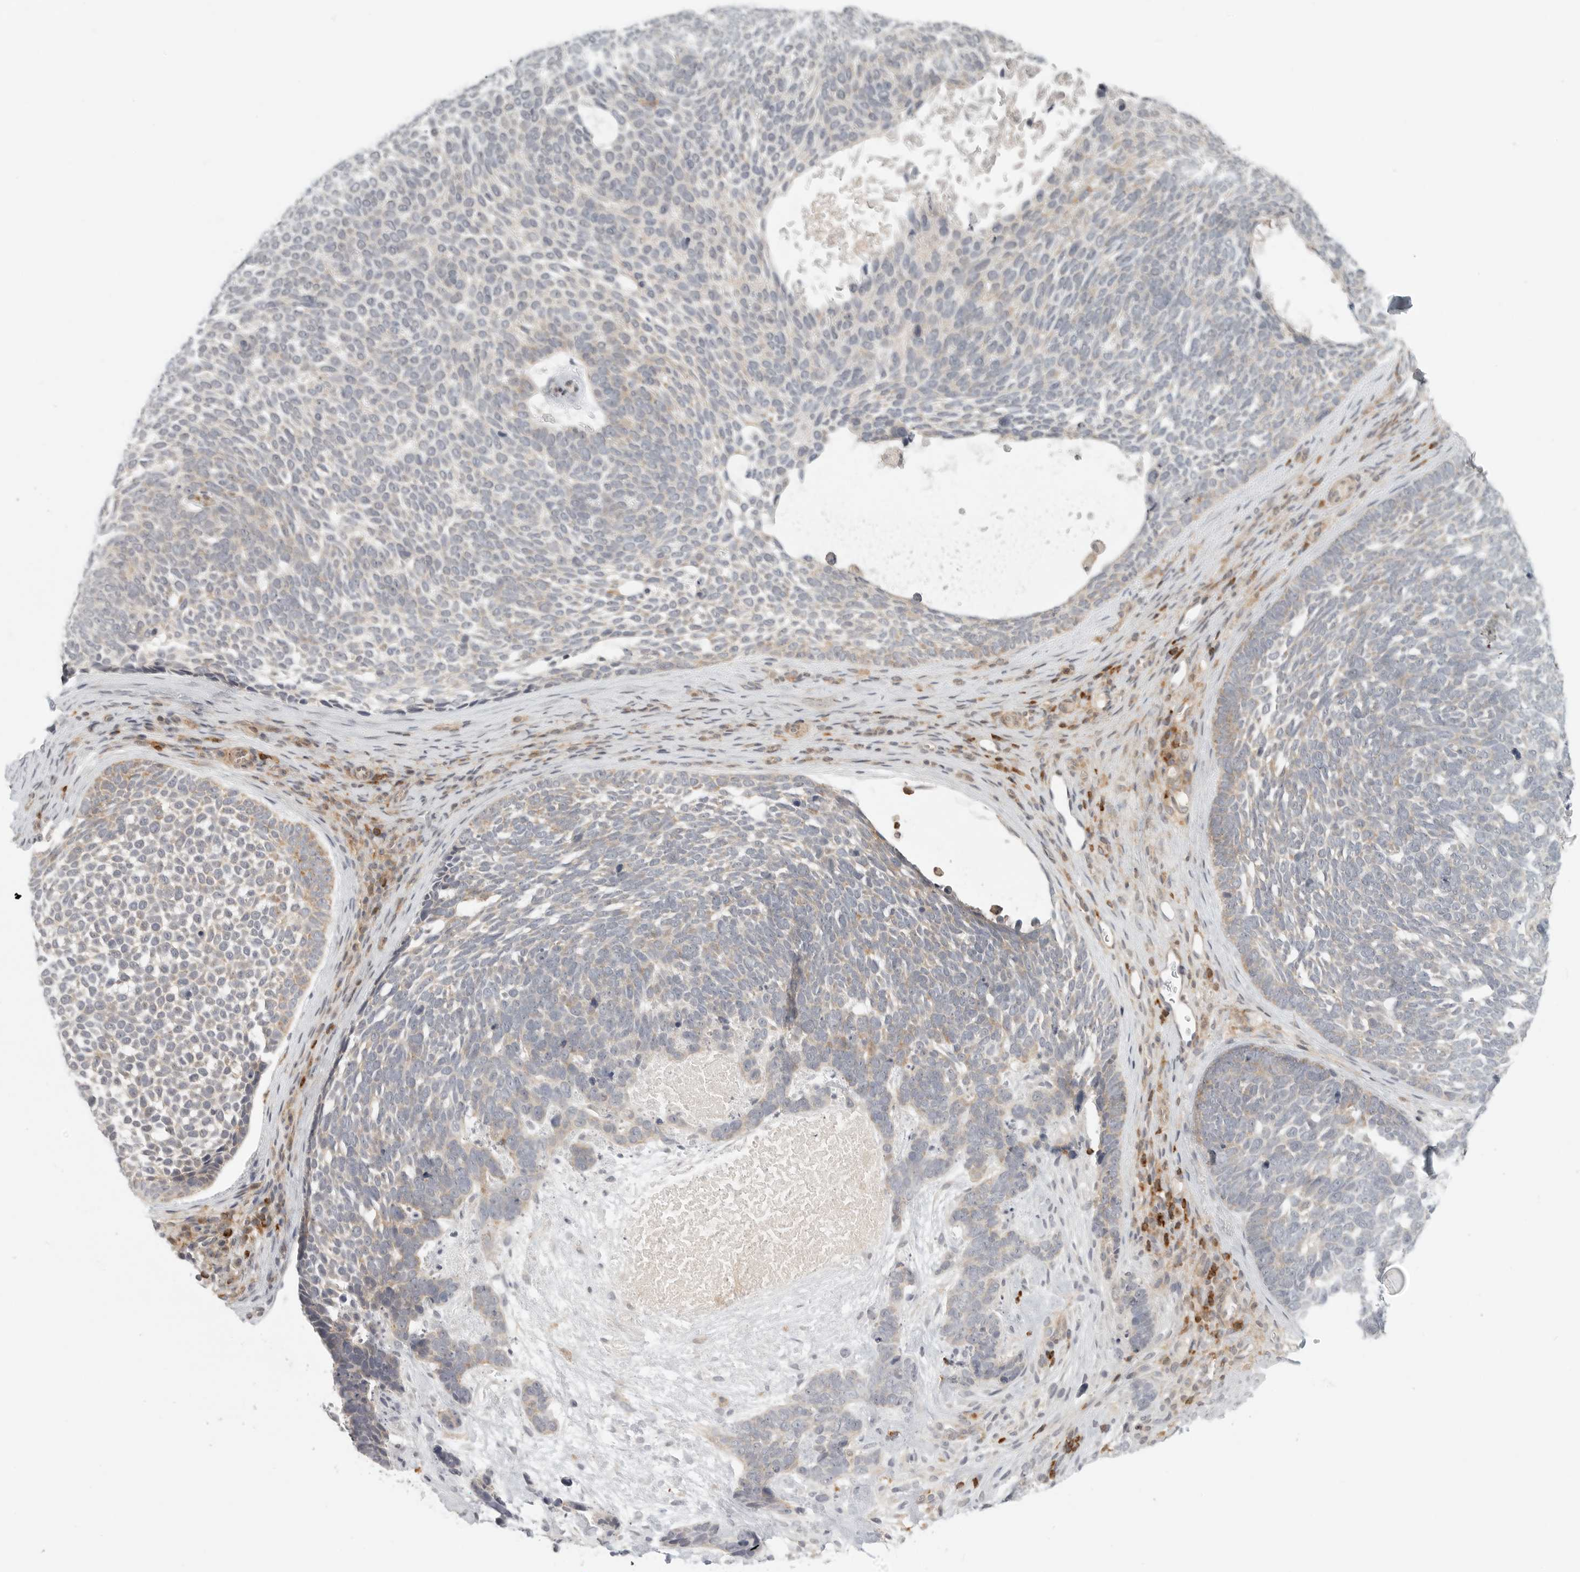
{"staining": {"intensity": "negative", "quantity": "none", "location": "none"}, "tissue": "skin cancer", "cell_type": "Tumor cells", "image_type": "cancer", "snomed": [{"axis": "morphology", "description": "Basal cell carcinoma"}, {"axis": "topography", "description": "Skin"}], "caption": "An image of human skin cancer is negative for staining in tumor cells.", "gene": "SH3KBP1", "patient": {"sex": "female", "age": 85}}